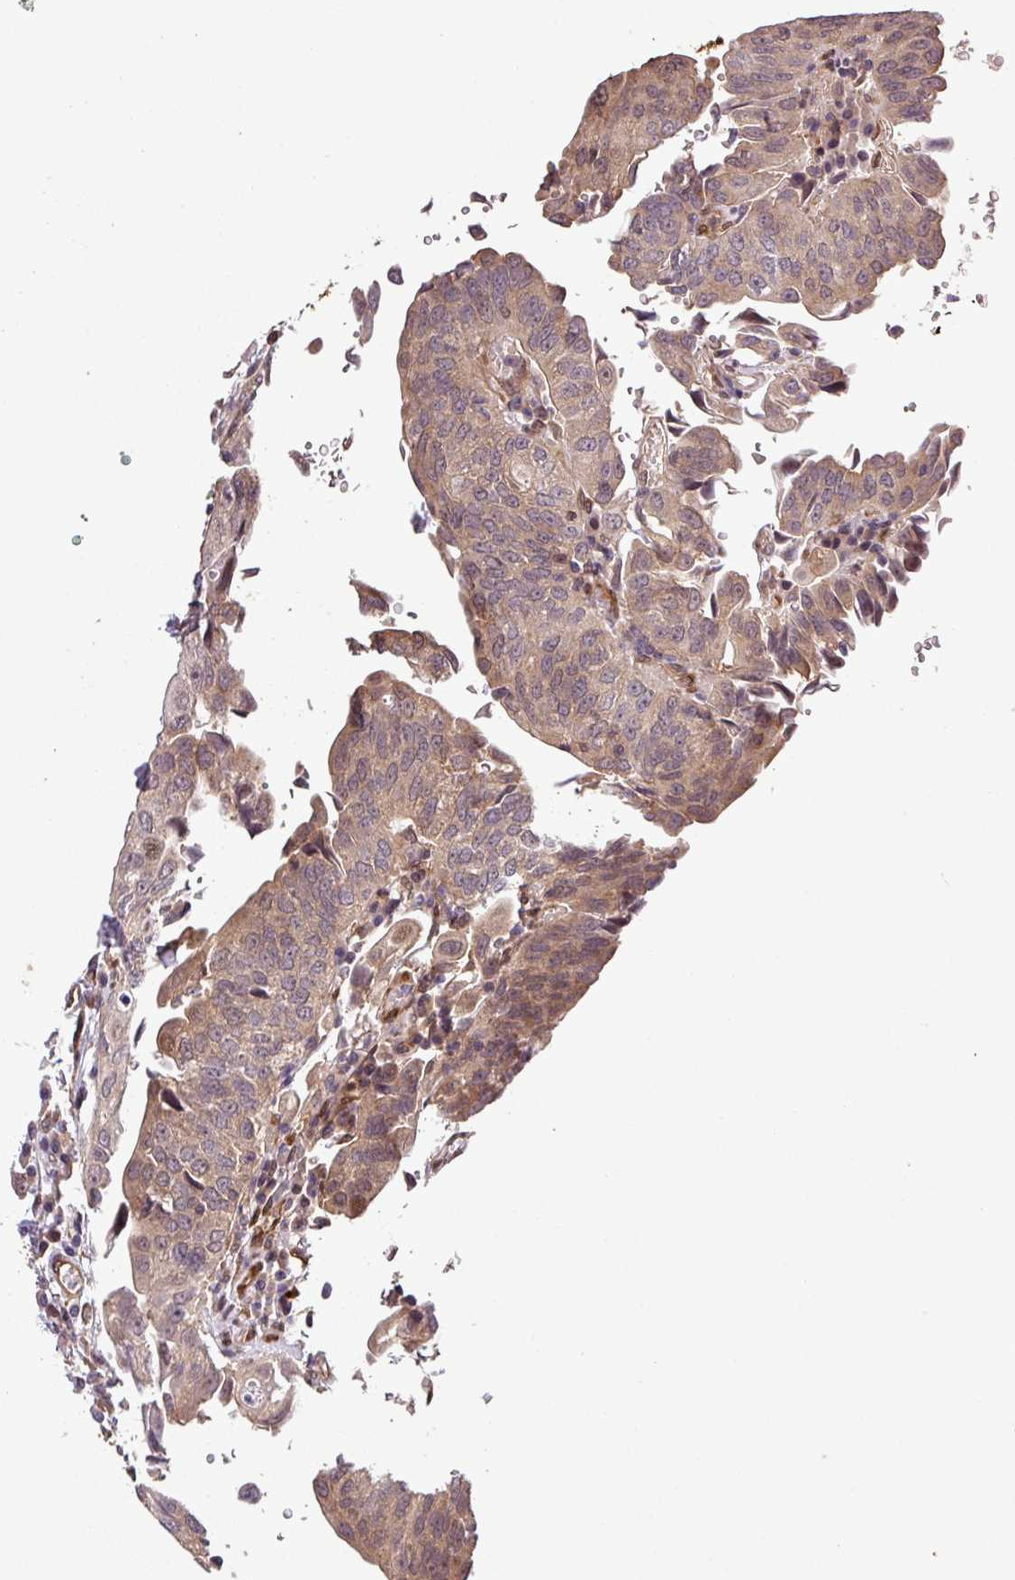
{"staining": {"intensity": "moderate", "quantity": ">75%", "location": "cytoplasmic/membranous"}, "tissue": "urothelial cancer", "cell_type": "Tumor cells", "image_type": "cancer", "snomed": [{"axis": "morphology", "description": "Urothelial carcinoma, High grade"}, {"axis": "topography", "description": "Urinary bladder"}], "caption": "Urothelial cancer was stained to show a protein in brown. There is medium levels of moderate cytoplasmic/membranous positivity in approximately >75% of tumor cells.", "gene": "CARHSP1", "patient": {"sex": "female", "age": 80}}